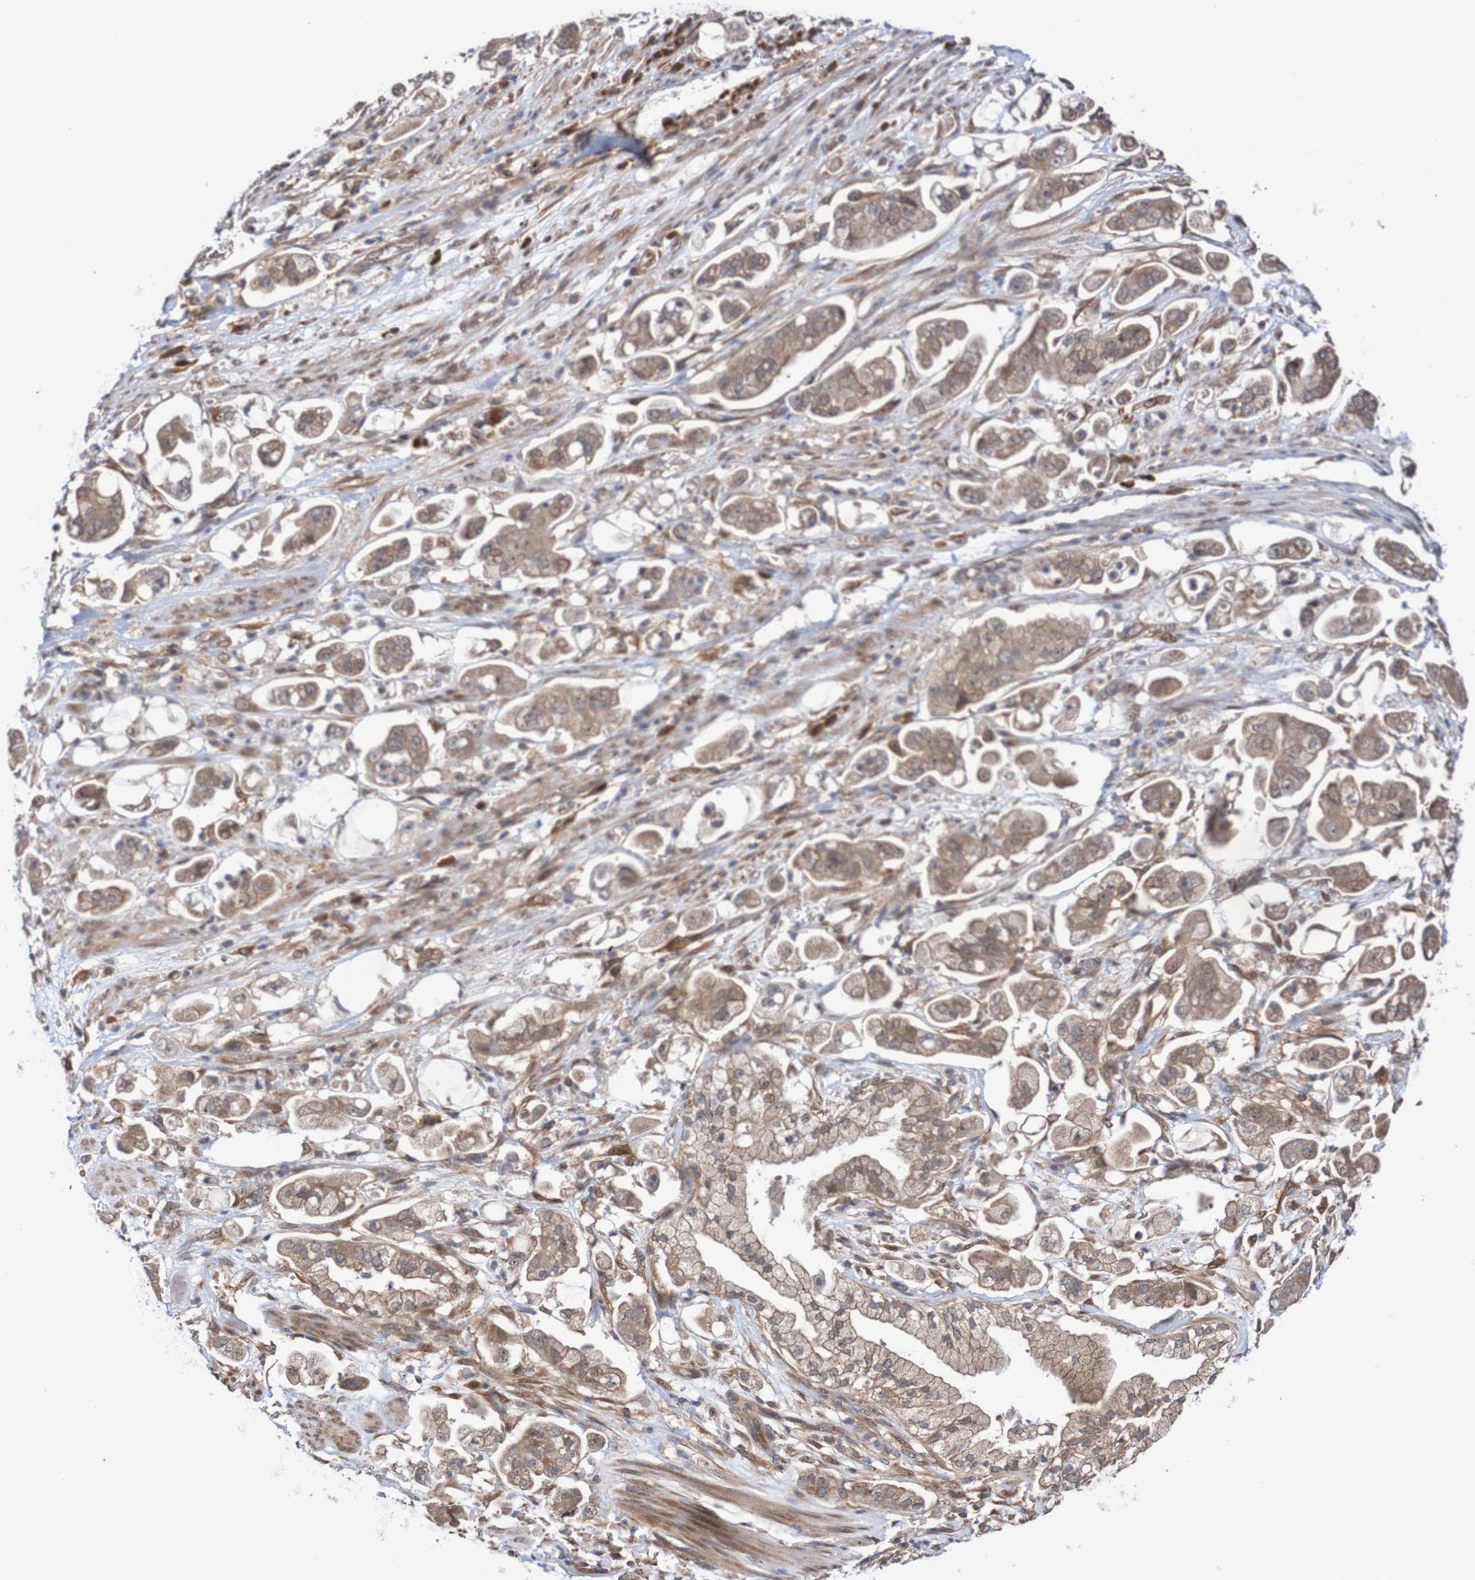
{"staining": {"intensity": "moderate", "quantity": ">75%", "location": "cytoplasmic/membranous"}, "tissue": "stomach cancer", "cell_type": "Tumor cells", "image_type": "cancer", "snomed": [{"axis": "morphology", "description": "Adenocarcinoma, NOS"}, {"axis": "topography", "description": "Stomach"}], "caption": "Stomach cancer (adenocarcinoma) stained with DAB immunohistochemistry (IHC) exhibits medium levels of moderate cytoplasmic/membranous positivity in about >75% of tumor cells.", "gene": "PHPT1", "patient": {"sex": "male", "age": 62}}